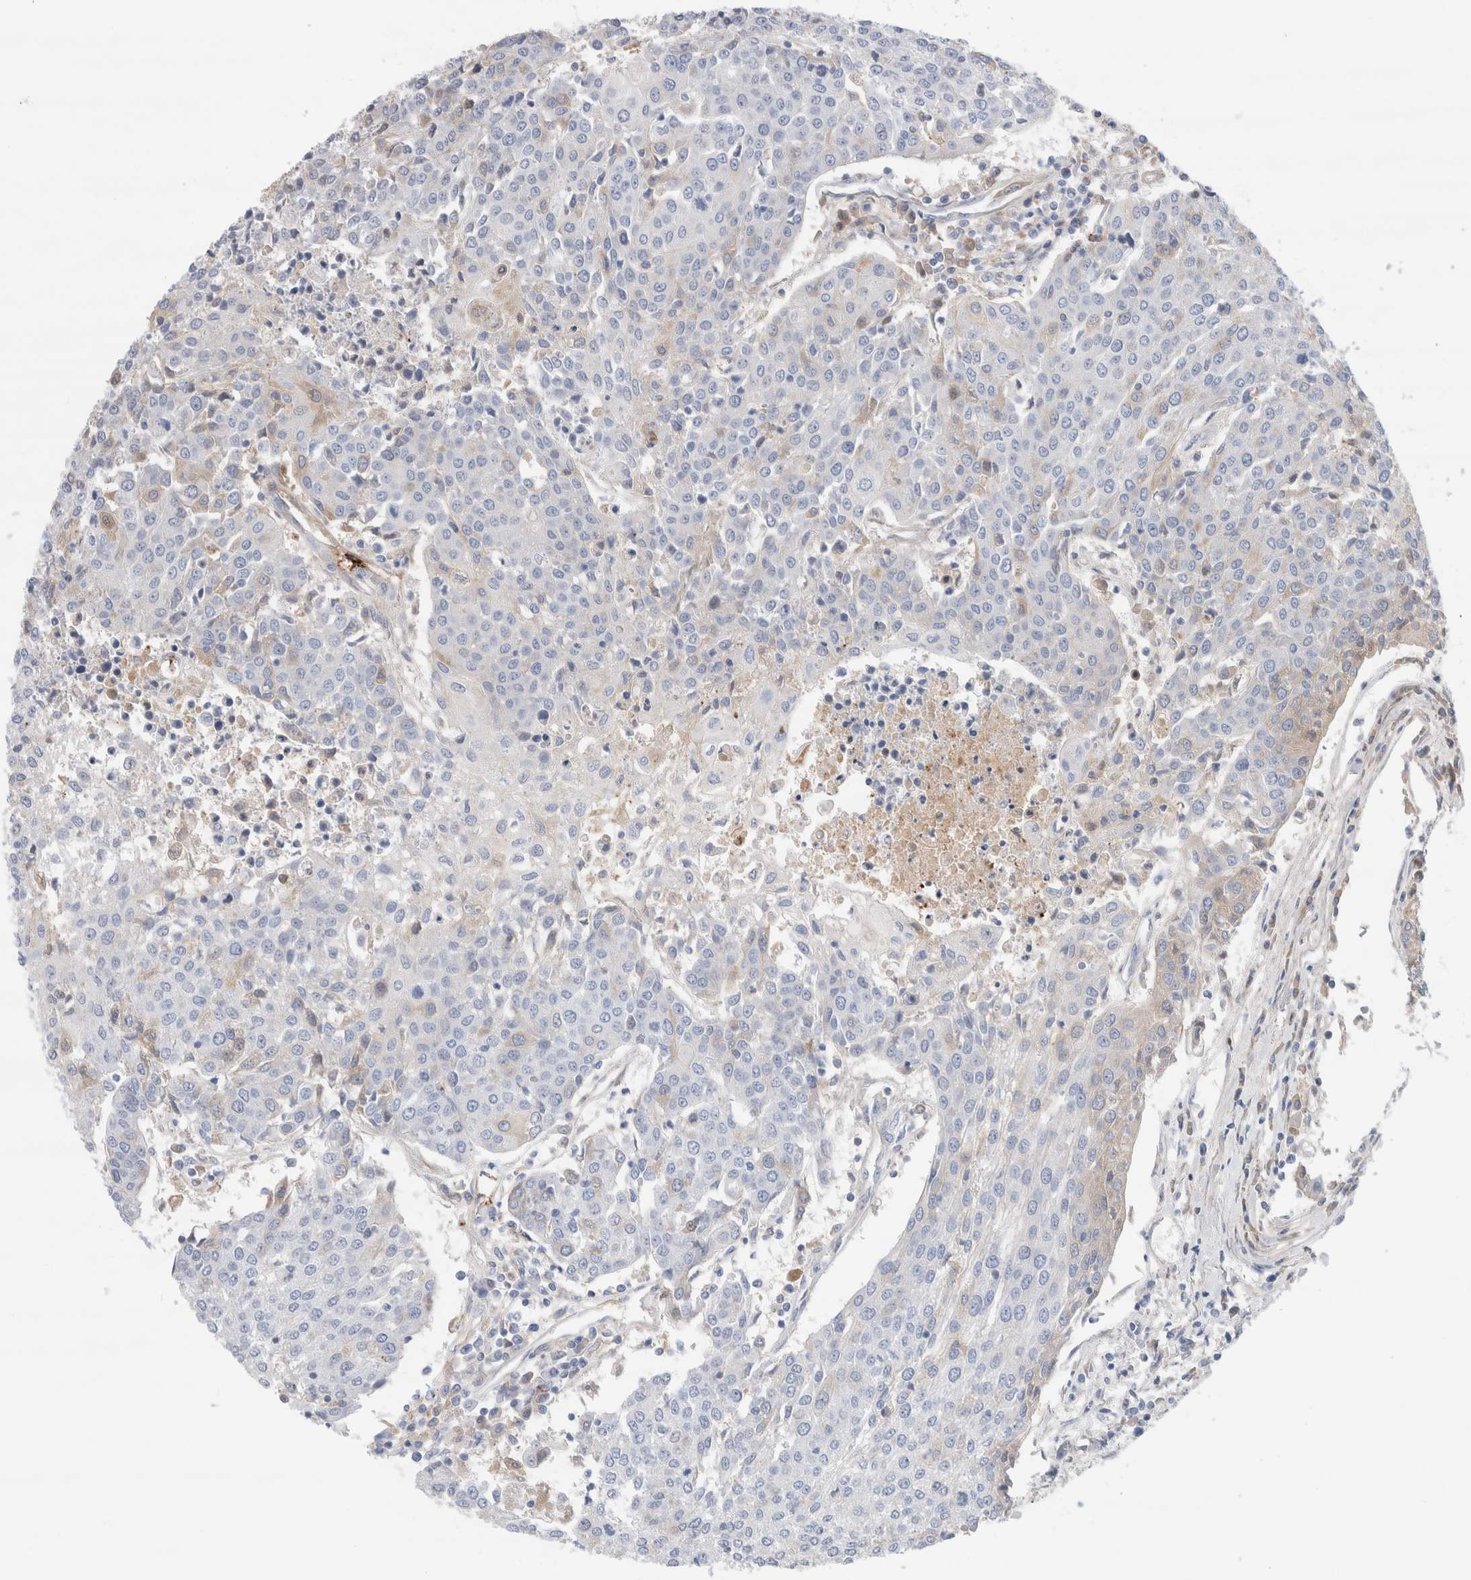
{"staining": {"intensity": "negative", "quantity": "none", "location": "none"}, "tissue": "urothelial cancer", "cell_type": "Tumor cells", "image_type": "cancer", "snomed": [{"axis": "morphology", "description": "Urothelial carcinoma, High grade"}, {"axis": "topography", "description": "Urinary bladder"}], "caption": "Micrograph shows no protein positivity in tumor cells of urothelial cancer tissue. Brightfield microscopy of IHC stained with DAB (3,3'-diaminobenzidine) (brown) and hematoxylin (blue), captured at high magnification.", "gene": "ECHDC2", "patient": {"sex": "female", "age": 85}}